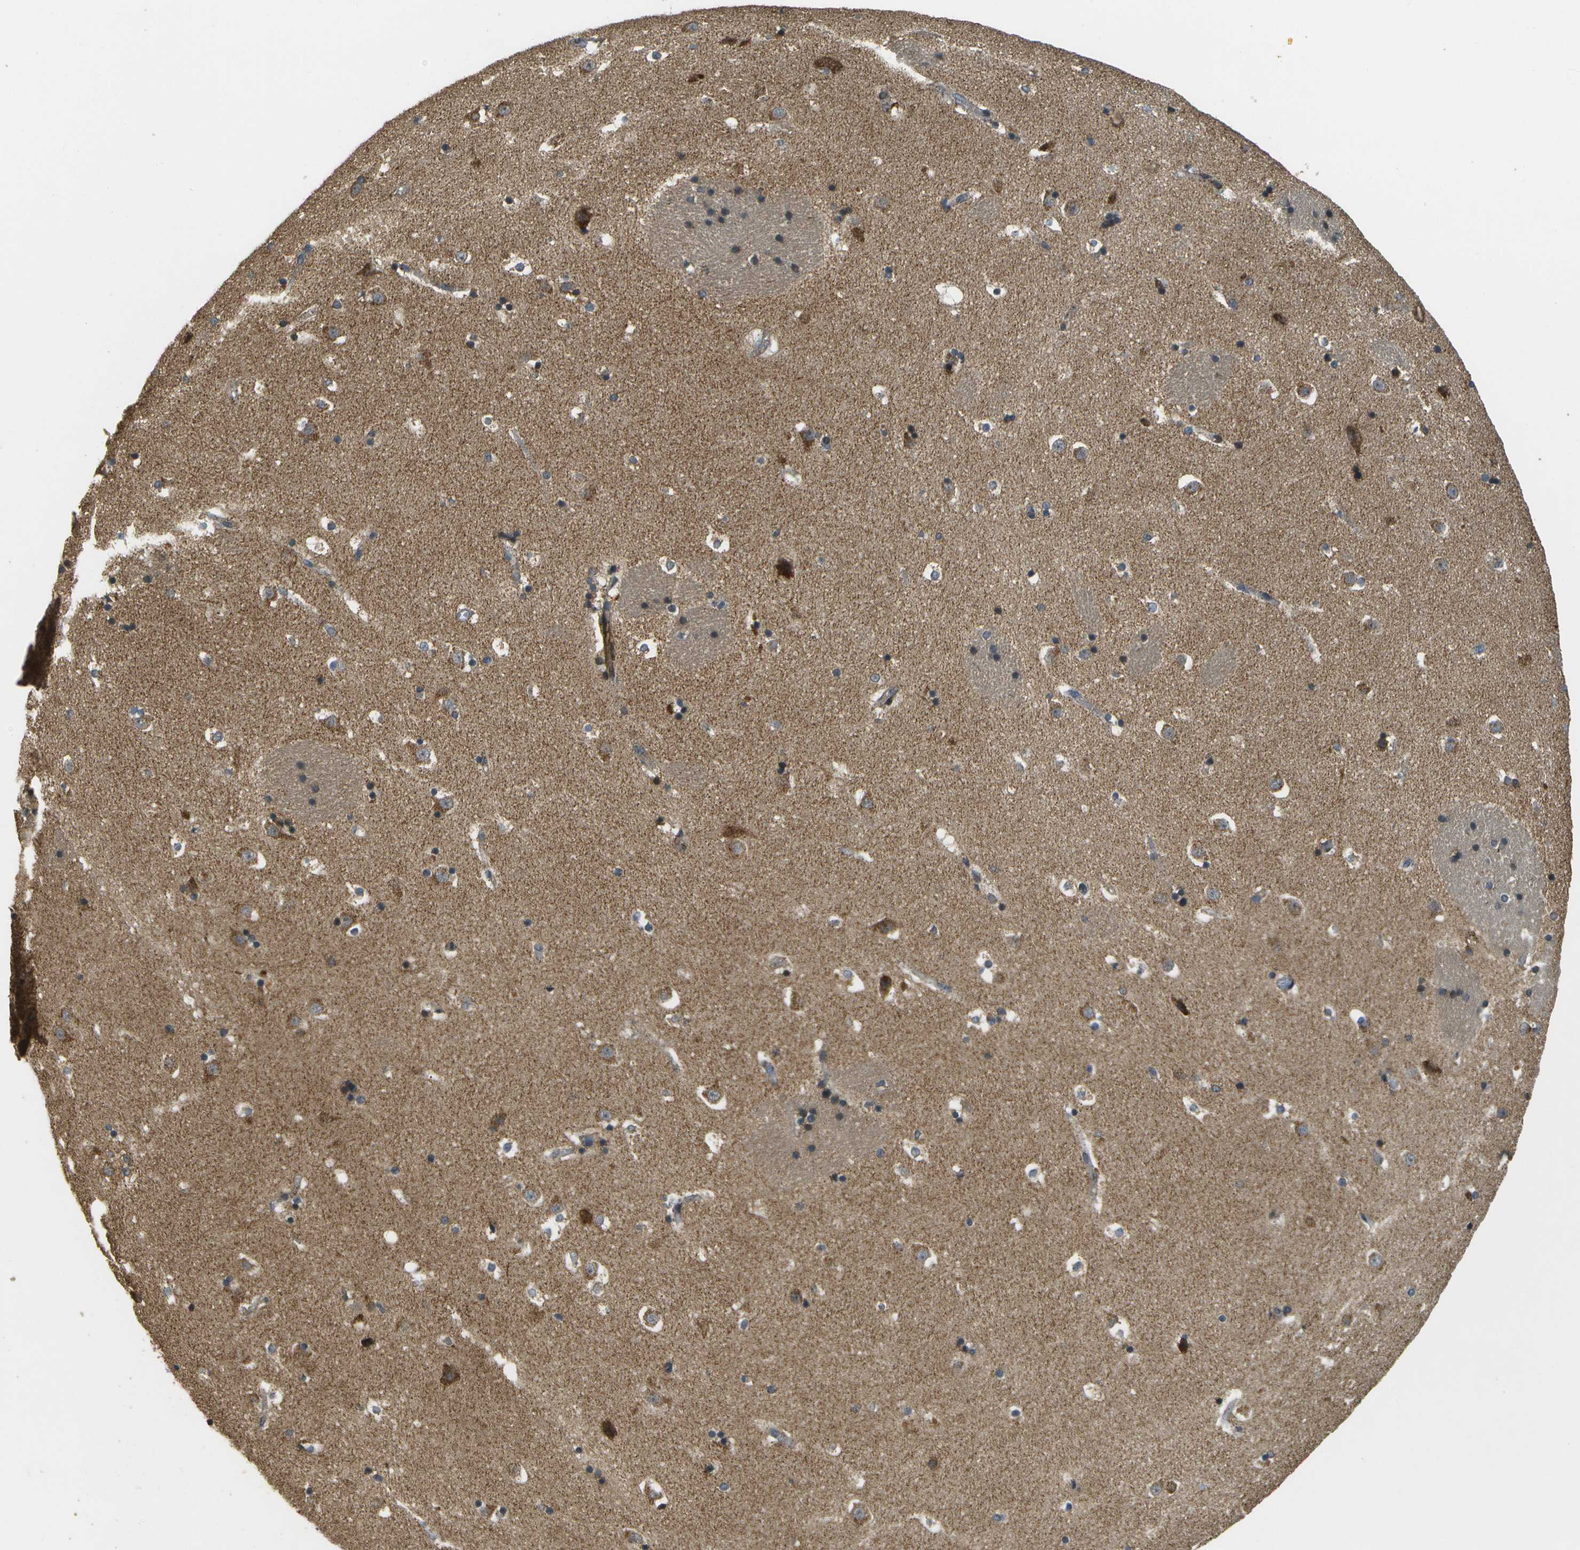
{"staining": {"intensity": "moderate", "quantity": "<25%", "location": "cytoplasmic/membranous"}, "tissue": "caudate", "cell_type": "Glial cells", "image_type": "normal", "snomed": [{"axis": "morphology", "description": "Normal tissue, NOS"}, {"axis": "topography", "description": "Lateral ventricle wall"}], "caption": "Immunohistochemical staining of benign caudate displays moderate cytoplasmic/membranous protein expression in approximately <25% of glial cells. (IHC, brightfield microscopy, high magnification).", "gene": "LRP12", "patient": {"sex": "male", "age": 45}}